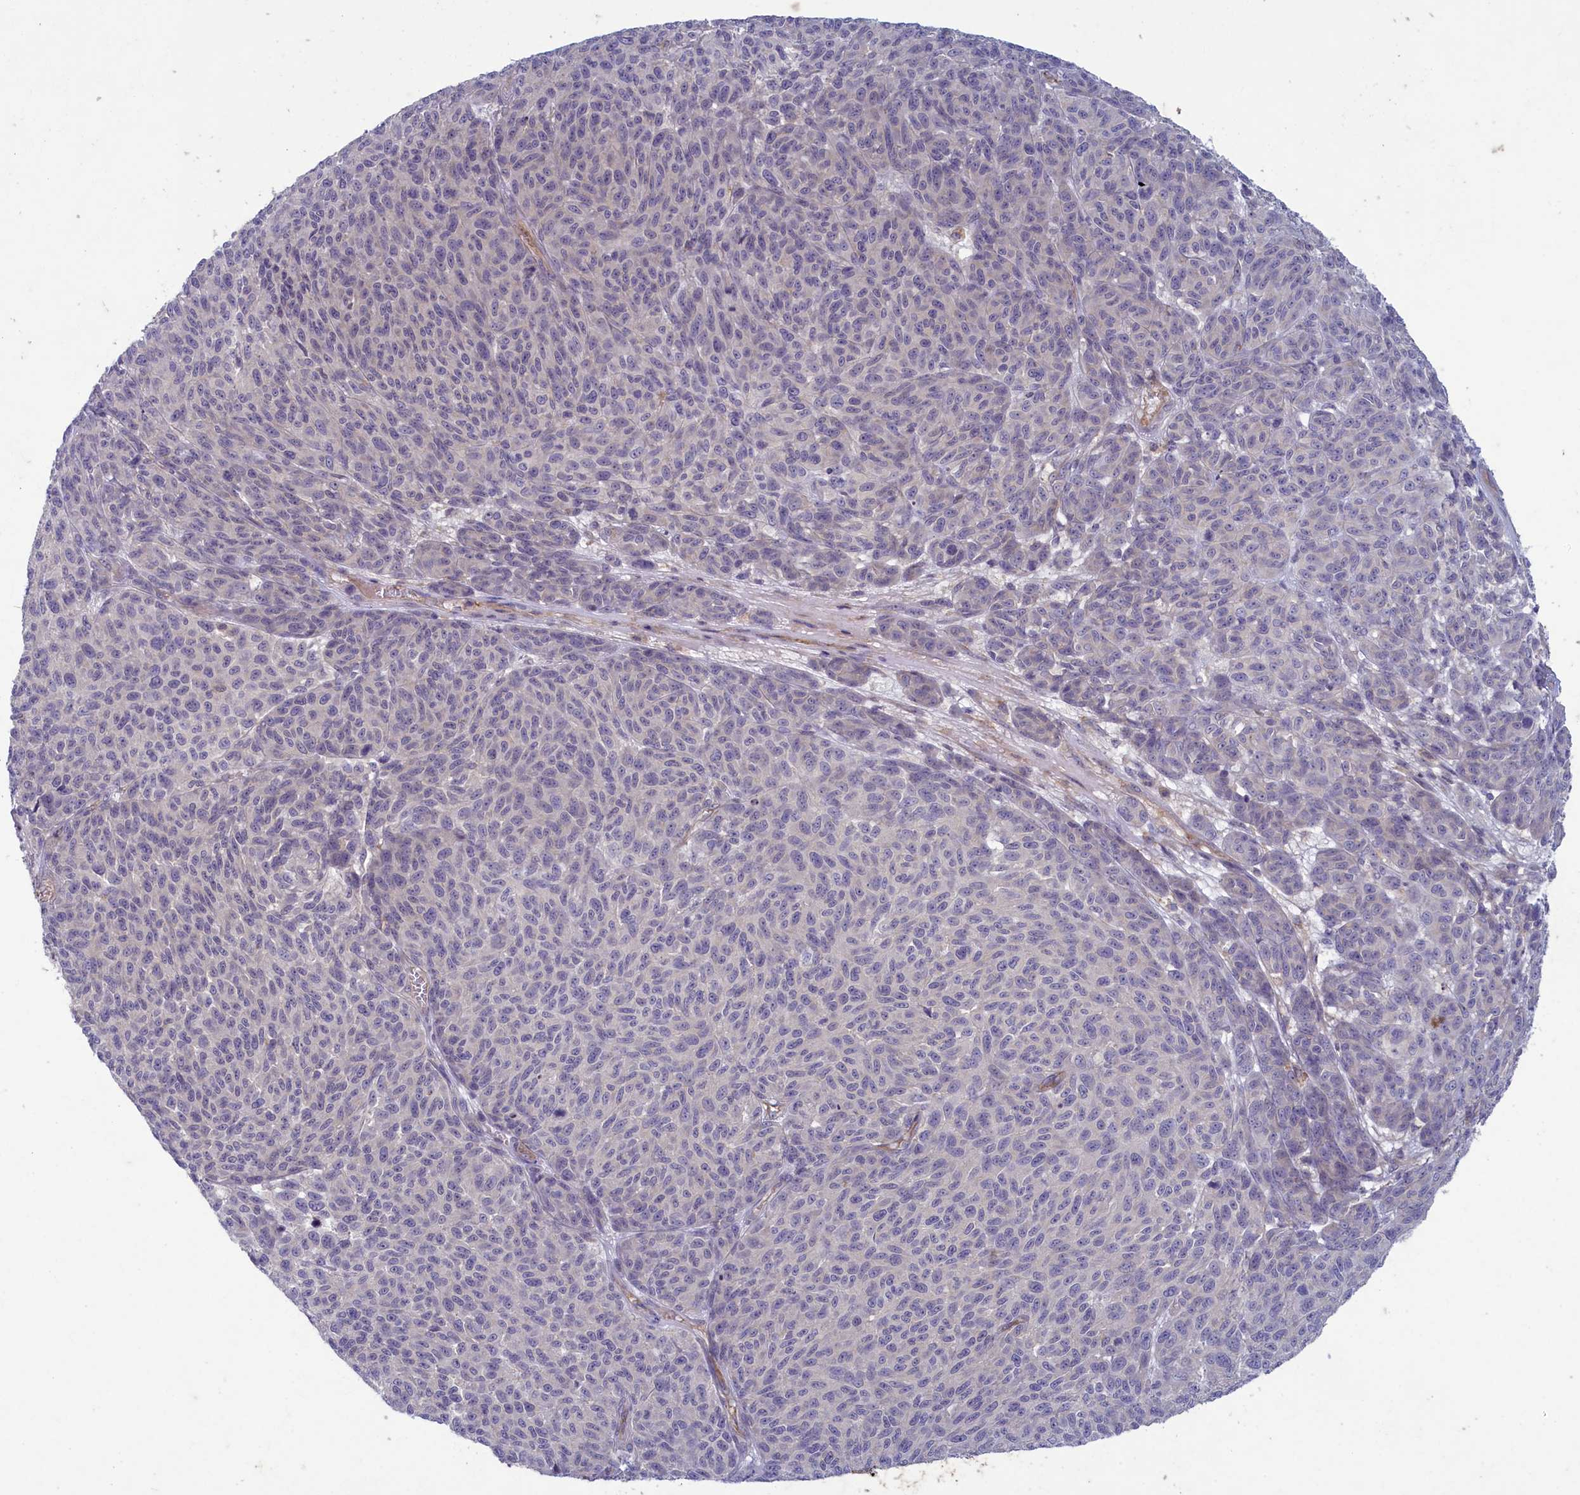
{"staining": {"intensity": "negative", "quantity": "none", "location": "none"}, "tissue": "melanoma", "cell_type": "Tumor cells", "image_type": "cancer", "snomed": [{"axis": "morphology", "description": "Malignant melanoma, NOS"}, {"axis": "topography", "description": "Skin"}], "caption": "Melanoma was stained to show a protein in brown. There is no significant expression in tumor cells.", "gene": "PLEKHG6", "patient": {"sex": "male", "age": 49}}